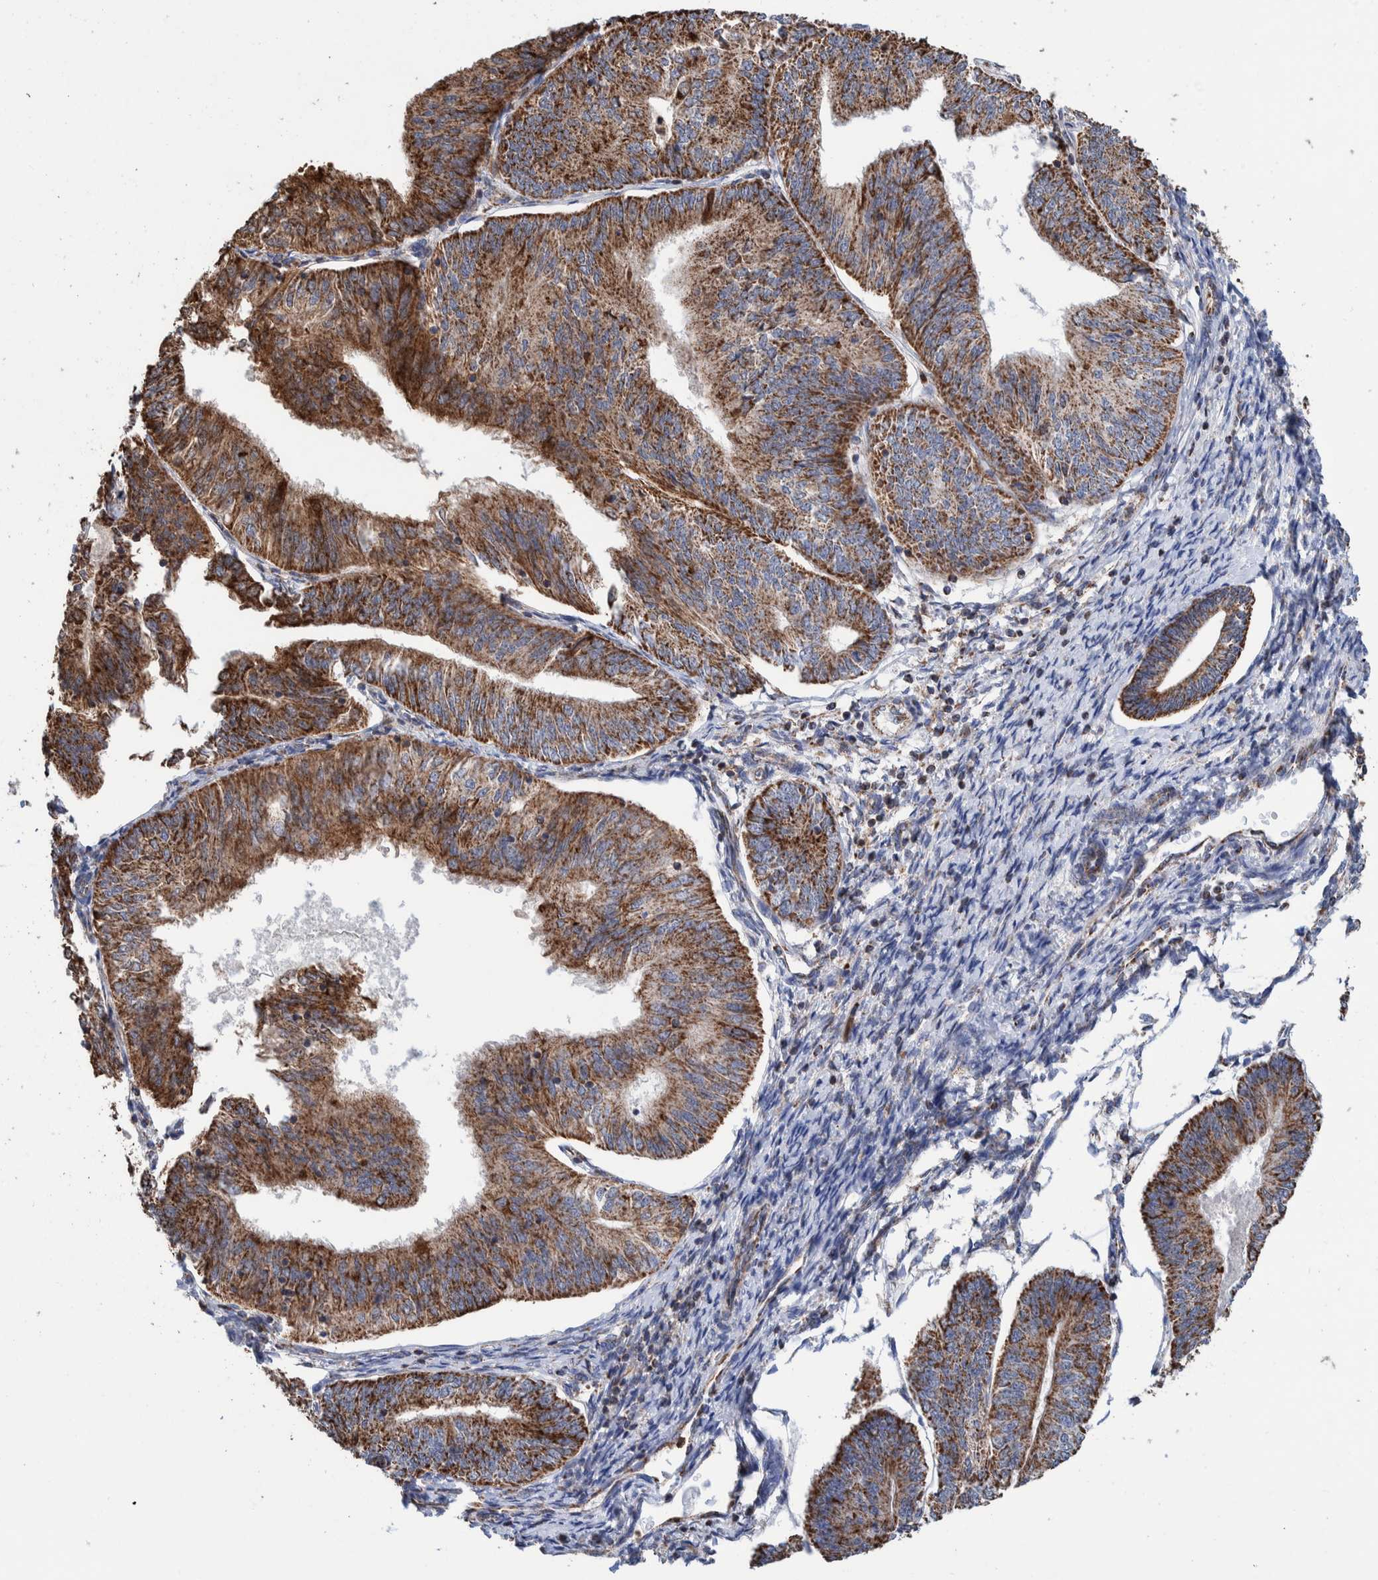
{"staining": {"intensity": "moderate", "quantity": ">75%", "location": "cytoplasmic/membranous"}, "tissue": "endometrial cancer", "cell_type": "Tumor cells", "image_type": "cancer", "snomed": [{"axis": "morphology", "description": "Adenocarcinoma, NOS"}, {"axis": "topography", "description": "Endometrium"}], "caption": "Tumor cells reveal moderate cytoplasmic/membranous positivity in about >75% of cells in endometrial cancer.", "gene": "DECR1", "patient": {"sex": "female", "age": 58}}